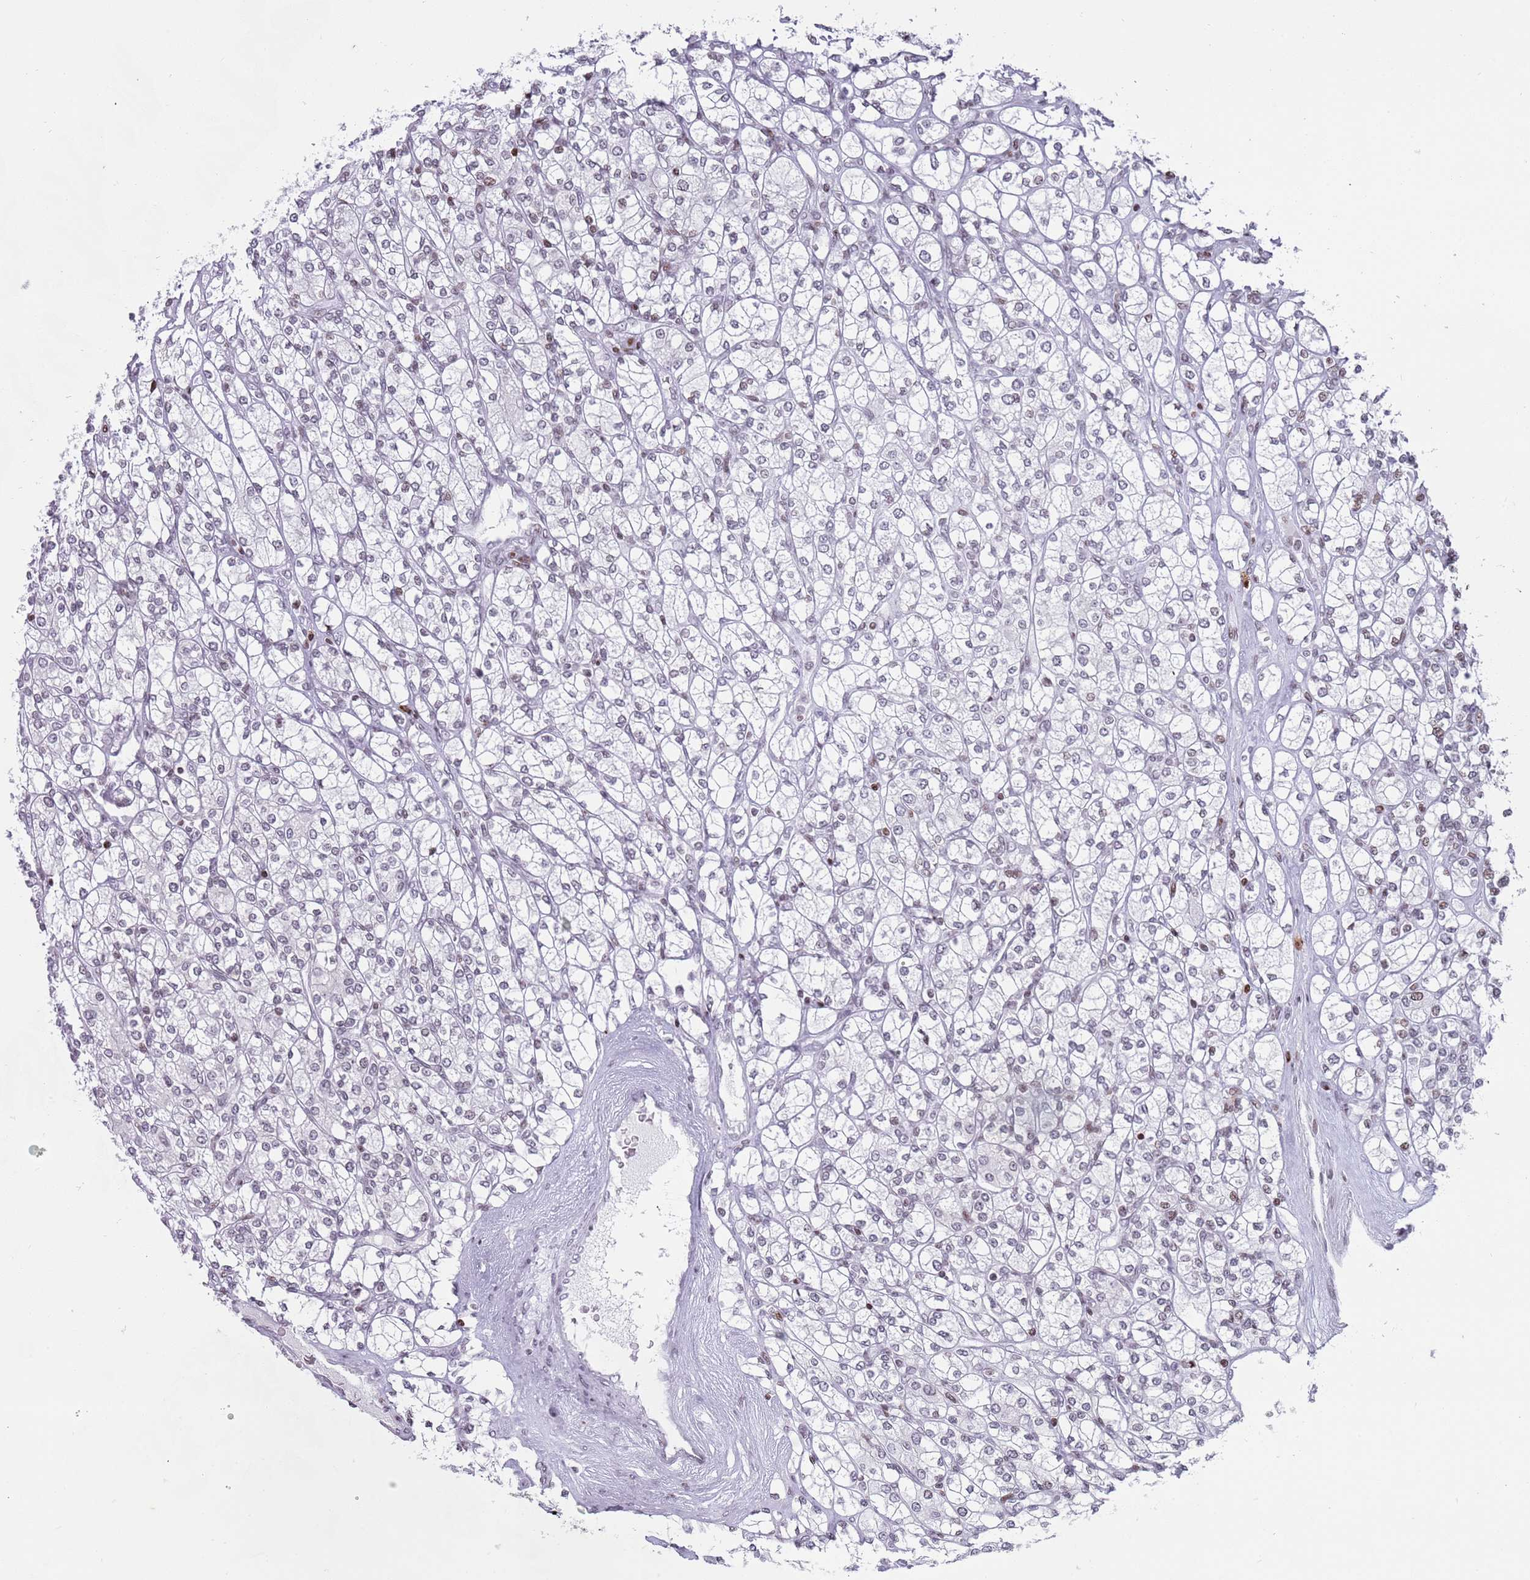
{"staining": {"intensity": "moderate", "quantity": "<25%", "location": "nuclear"}, "tissue": "renal cancer", "cell_type": "Tumor cells", "image_type": "cancer", "snomed": [{"axis": "morphology", "description": "Adenocarcinoma, NOS"}, {"axis": "topography", "description": "Kidney"}], "caption": "Protein expression analysis of renal adenocarcinoma displays moderate nuclear positivity in approximately <25% of tumor cells.", "gene": "HDAC8", "patient": {"sex": "male", "age": 77}}